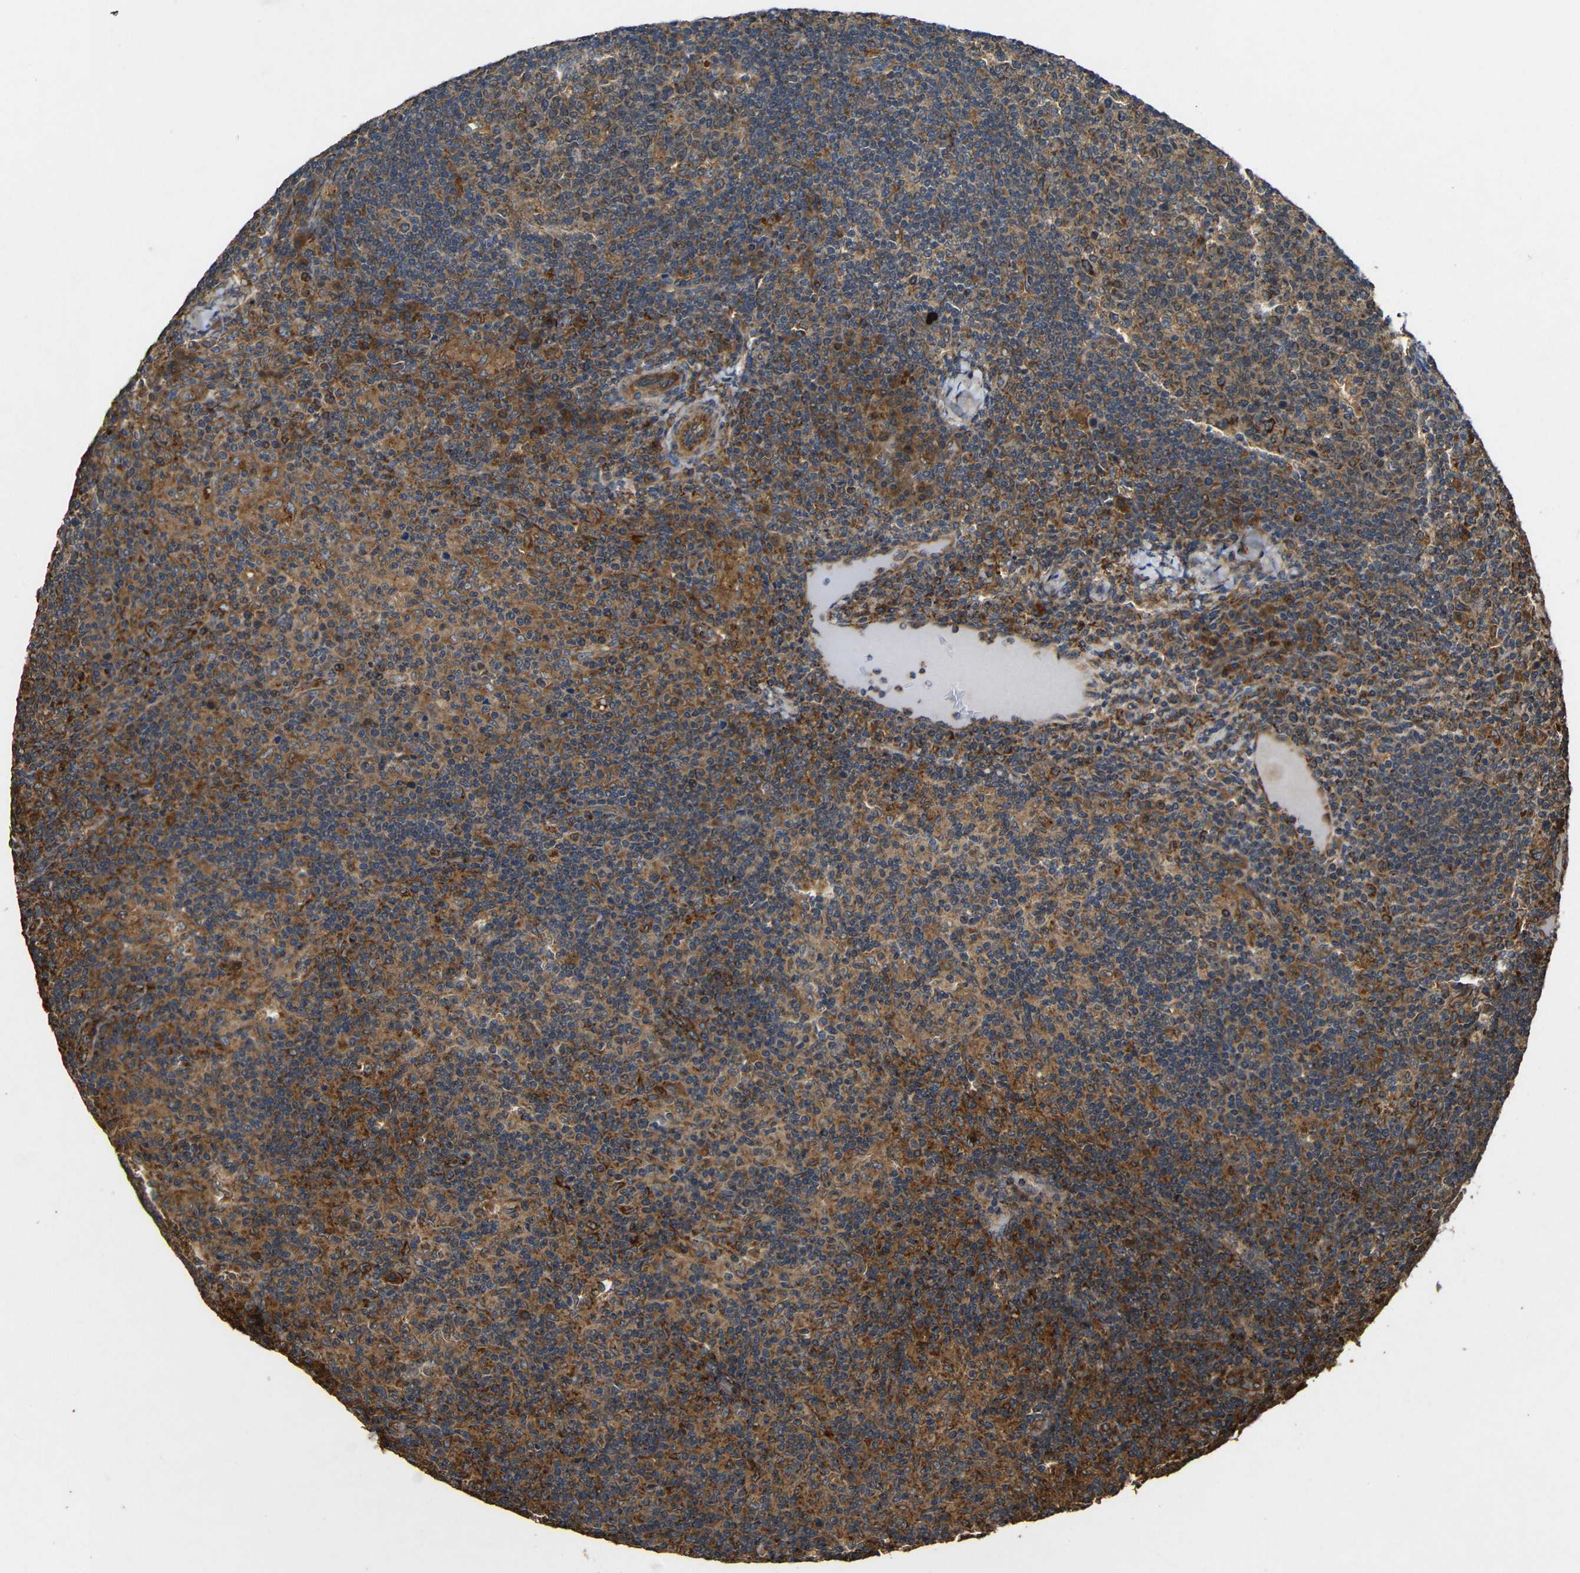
{"staining": {"intensity": "moderate", "quantity": "25%-75%", "location": "cytoplasmic/membranous"}, "tissue": "lymph node", "cell_type": "Germinal center cells", "image_type": "normal", "snomed": [{"axis": "morphology", "description": "Normal tissue, NOS"}, {"axis": "morphology", "description": "Inflammation, NOS"}, {"axis": "topography", "description": "Lymph node"}], "caption": "Human lymph node stained with a protein marker displays moderate staining in germinal center cells.", "gene": "EIF2S1", "patient": {"sex": "male", "age": 55}}